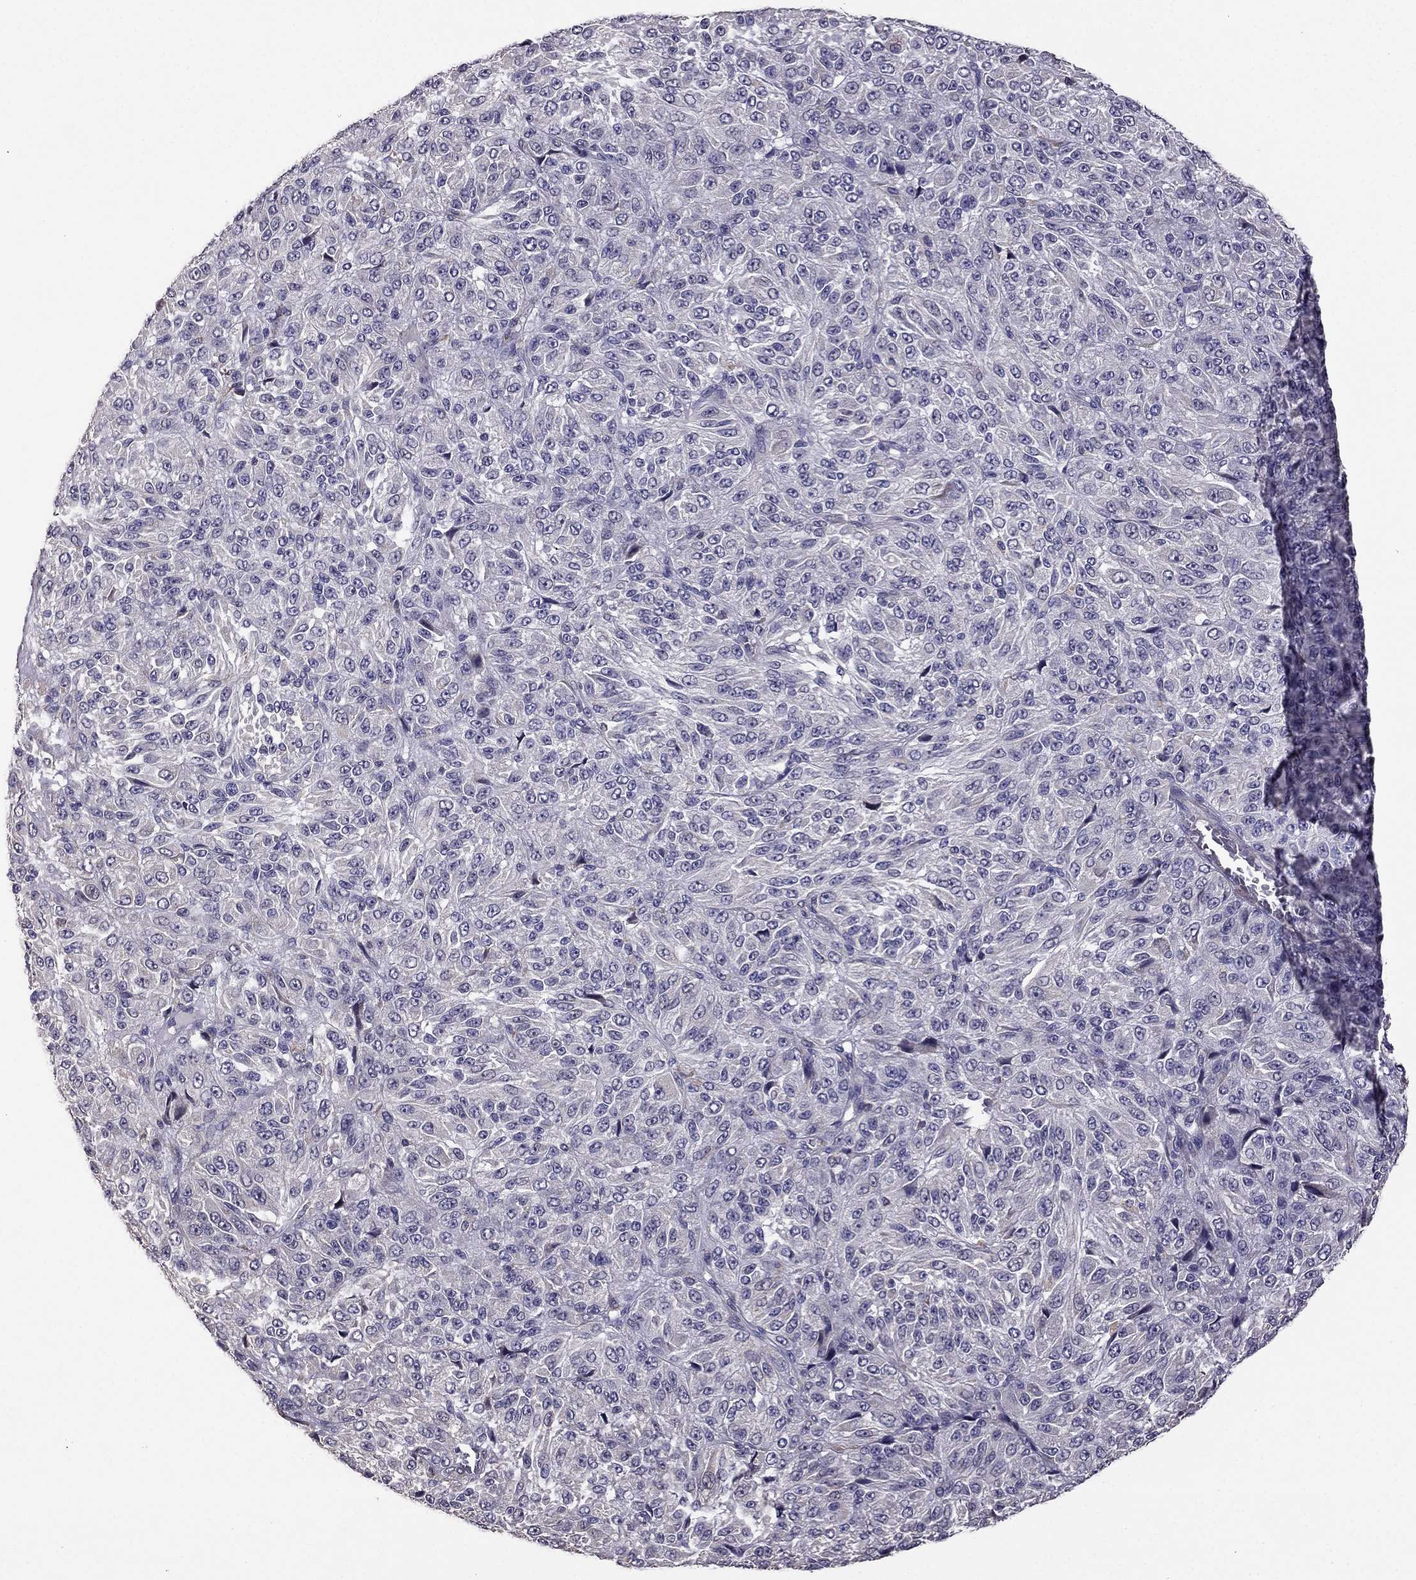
{"staining": {"intensity": "negative", "quantity": "none", "location": "none"}, "tissue": "melanoma", "cell_type": "Tumor cells", "image_type": "cancer", "snomed": [{"axis": "morphology", "description": "Malignant melanoma, Metastatic site"}, {"axis": "topography", "description": "Brain"}], "caption": "Immunohistochemical staining of malignant melanoma (metastatic site) shows no significant positivity in tumor cells.", "gene": "CDH9", "patient": {"sex": "female", "age": 56}}